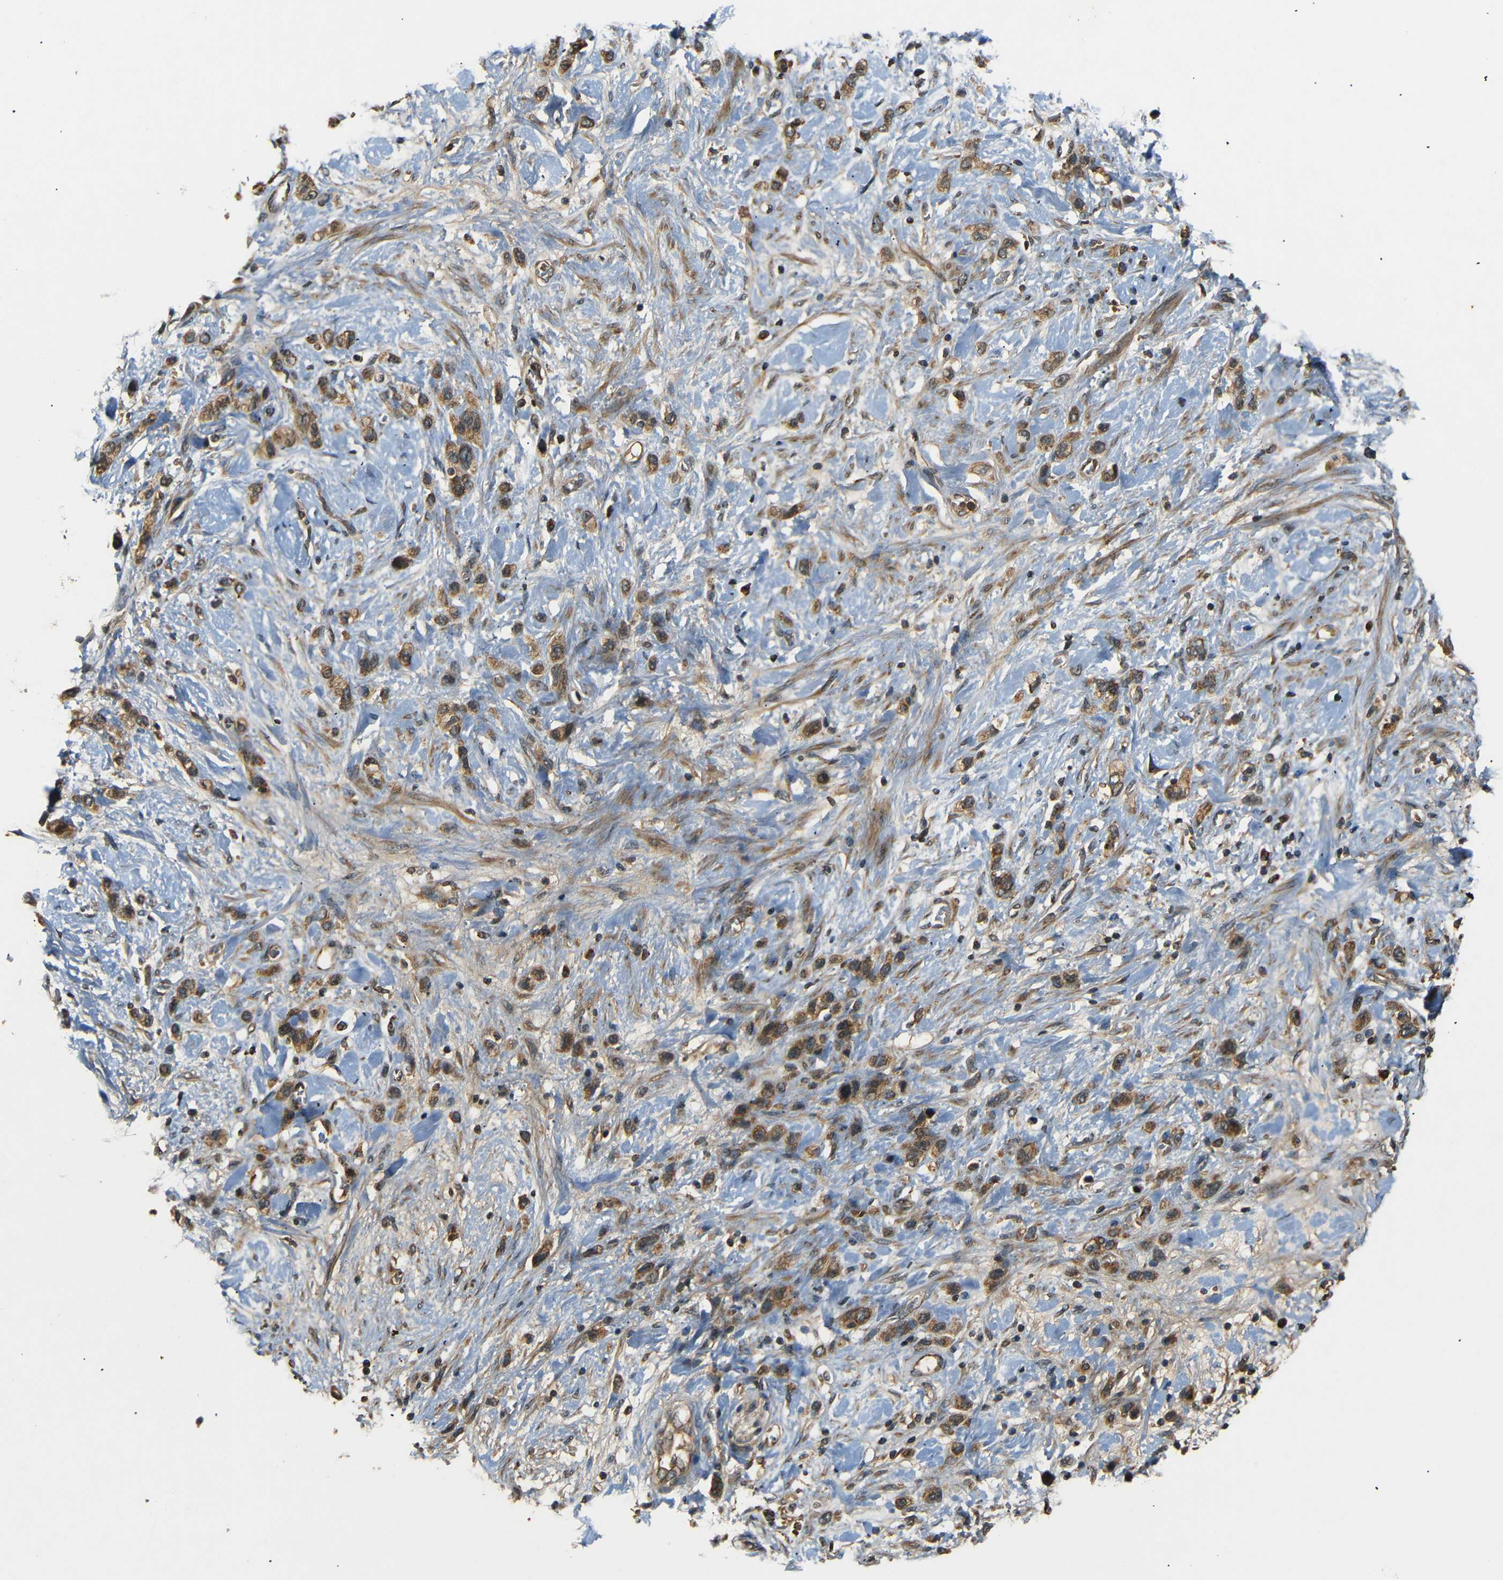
{"staining": {"intensity": "moderate", "quantity": ">75%", "location": "cytoplasmic/membranous"}, "tissue": "stomach cancer", "cell_type": "Tumor cells", "image_type": "cancer", "snomed": [{"axis": "morphology", "description": "Adenocarcinoma, NOS"}, {"axis": "morphology", "description": "Adenocarcinoma, High grade"}, {"axis": "topography", "description": "Stomach, upper"}, {"axis": "topography", "description": "Stomach, lower"}], "caption": "Stomach high-grade adenocarcinoma stained with a protein marker exhibits moderate staining in tumor cells.", "gene": "TANK", "patient": {"sex": "female", "age": 65}}